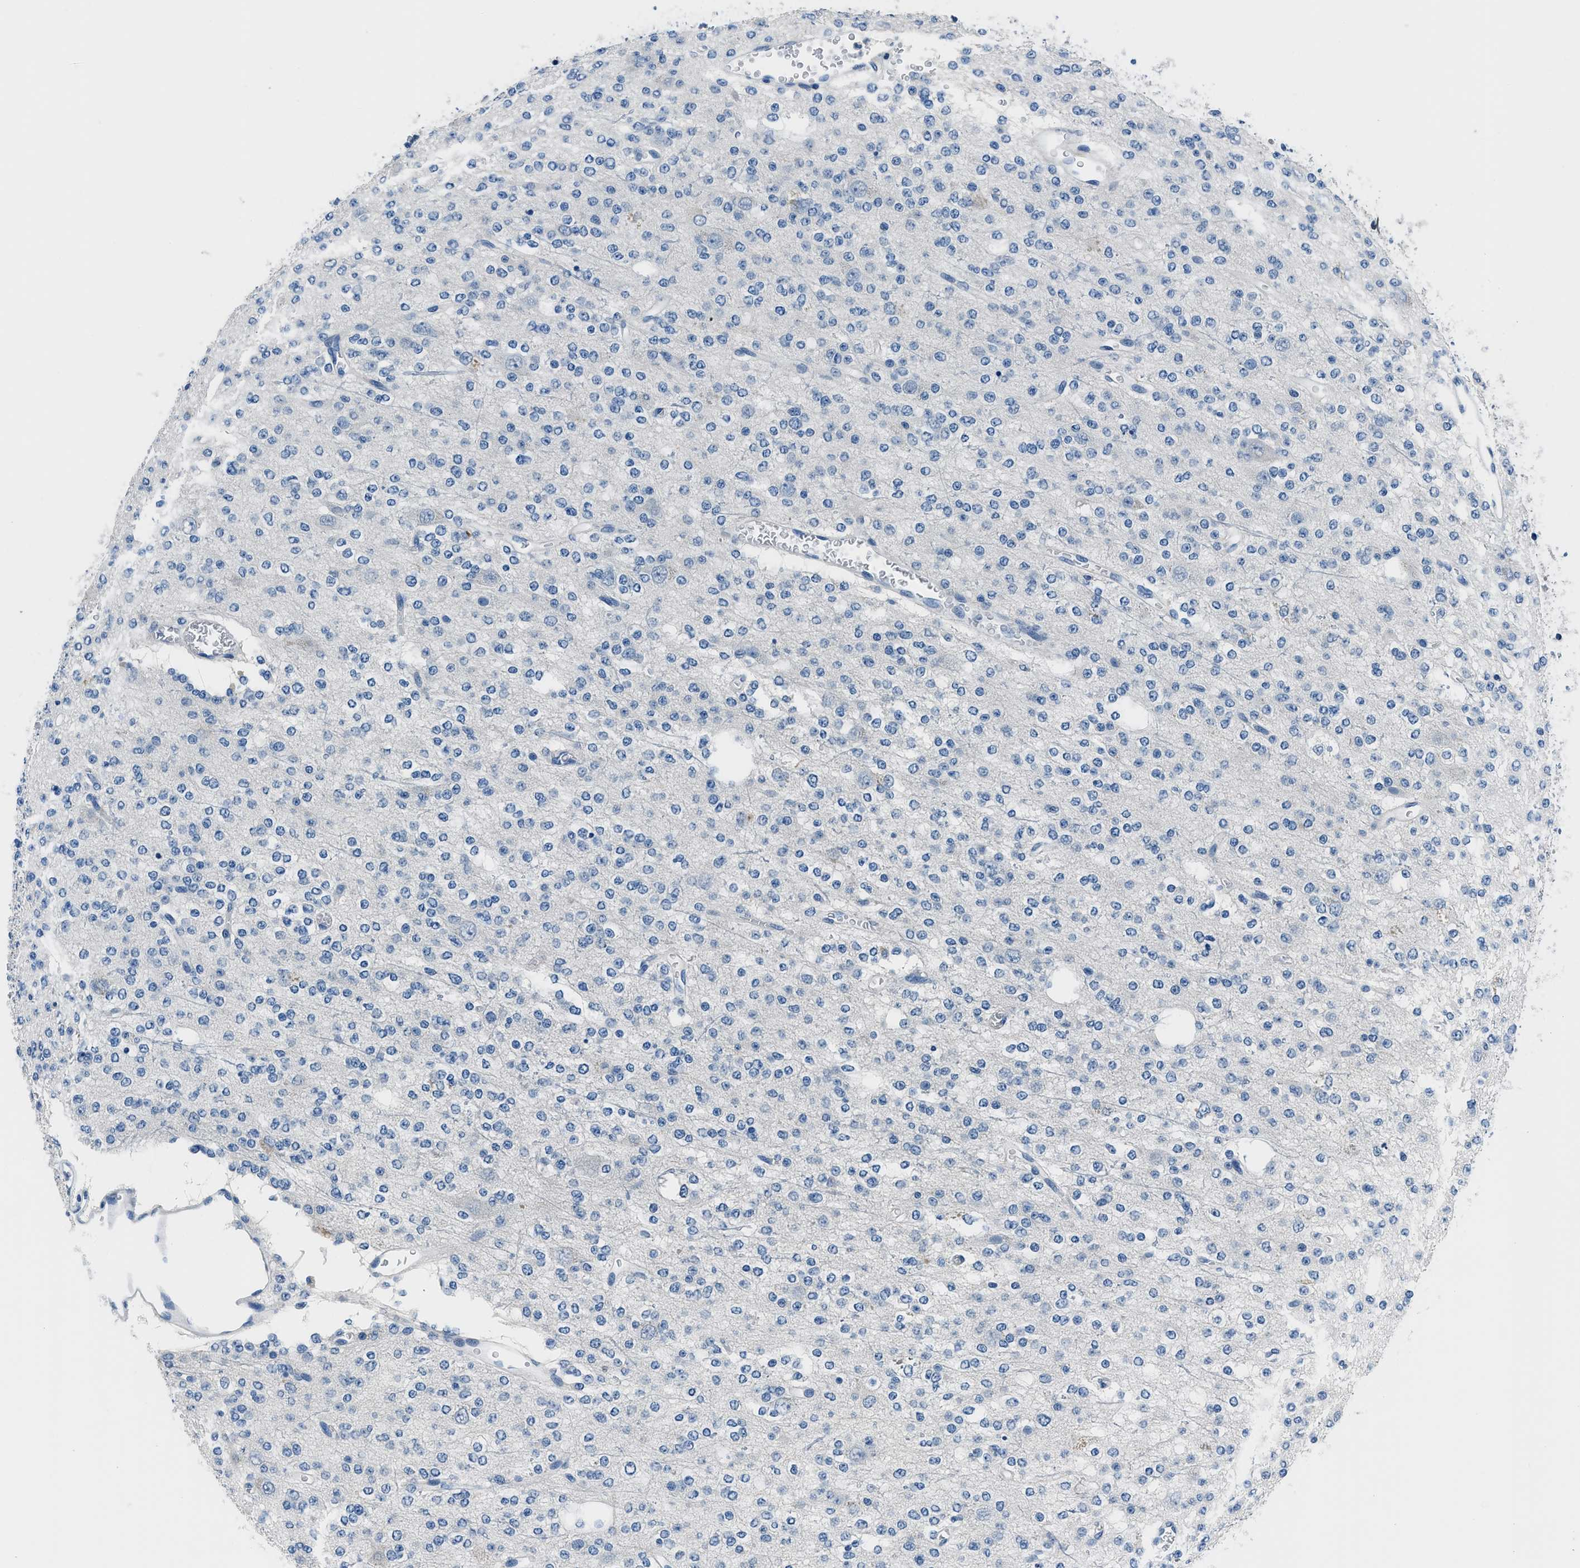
{"staining": {"intensity": "negative", "quantity": "none", "location": "none"}, "tissue": "glioma", "cell_type": "Tumor cells", "image_type": "cancer", "snomed": [{"axis": "morphology", "description": "Glioma, malignant, Low grade"}, {"axis": "topography", "description": "Brain"}], "caption": "IHC image of neoplastic tissue: human malignant glioma (low-grade) stained with DAB (3,3'-diaminobenzidine) exhibits no significant protein expression in tumor cells.", "gene": "GJA3", "patient": {"sex": "male", "age": 38}}